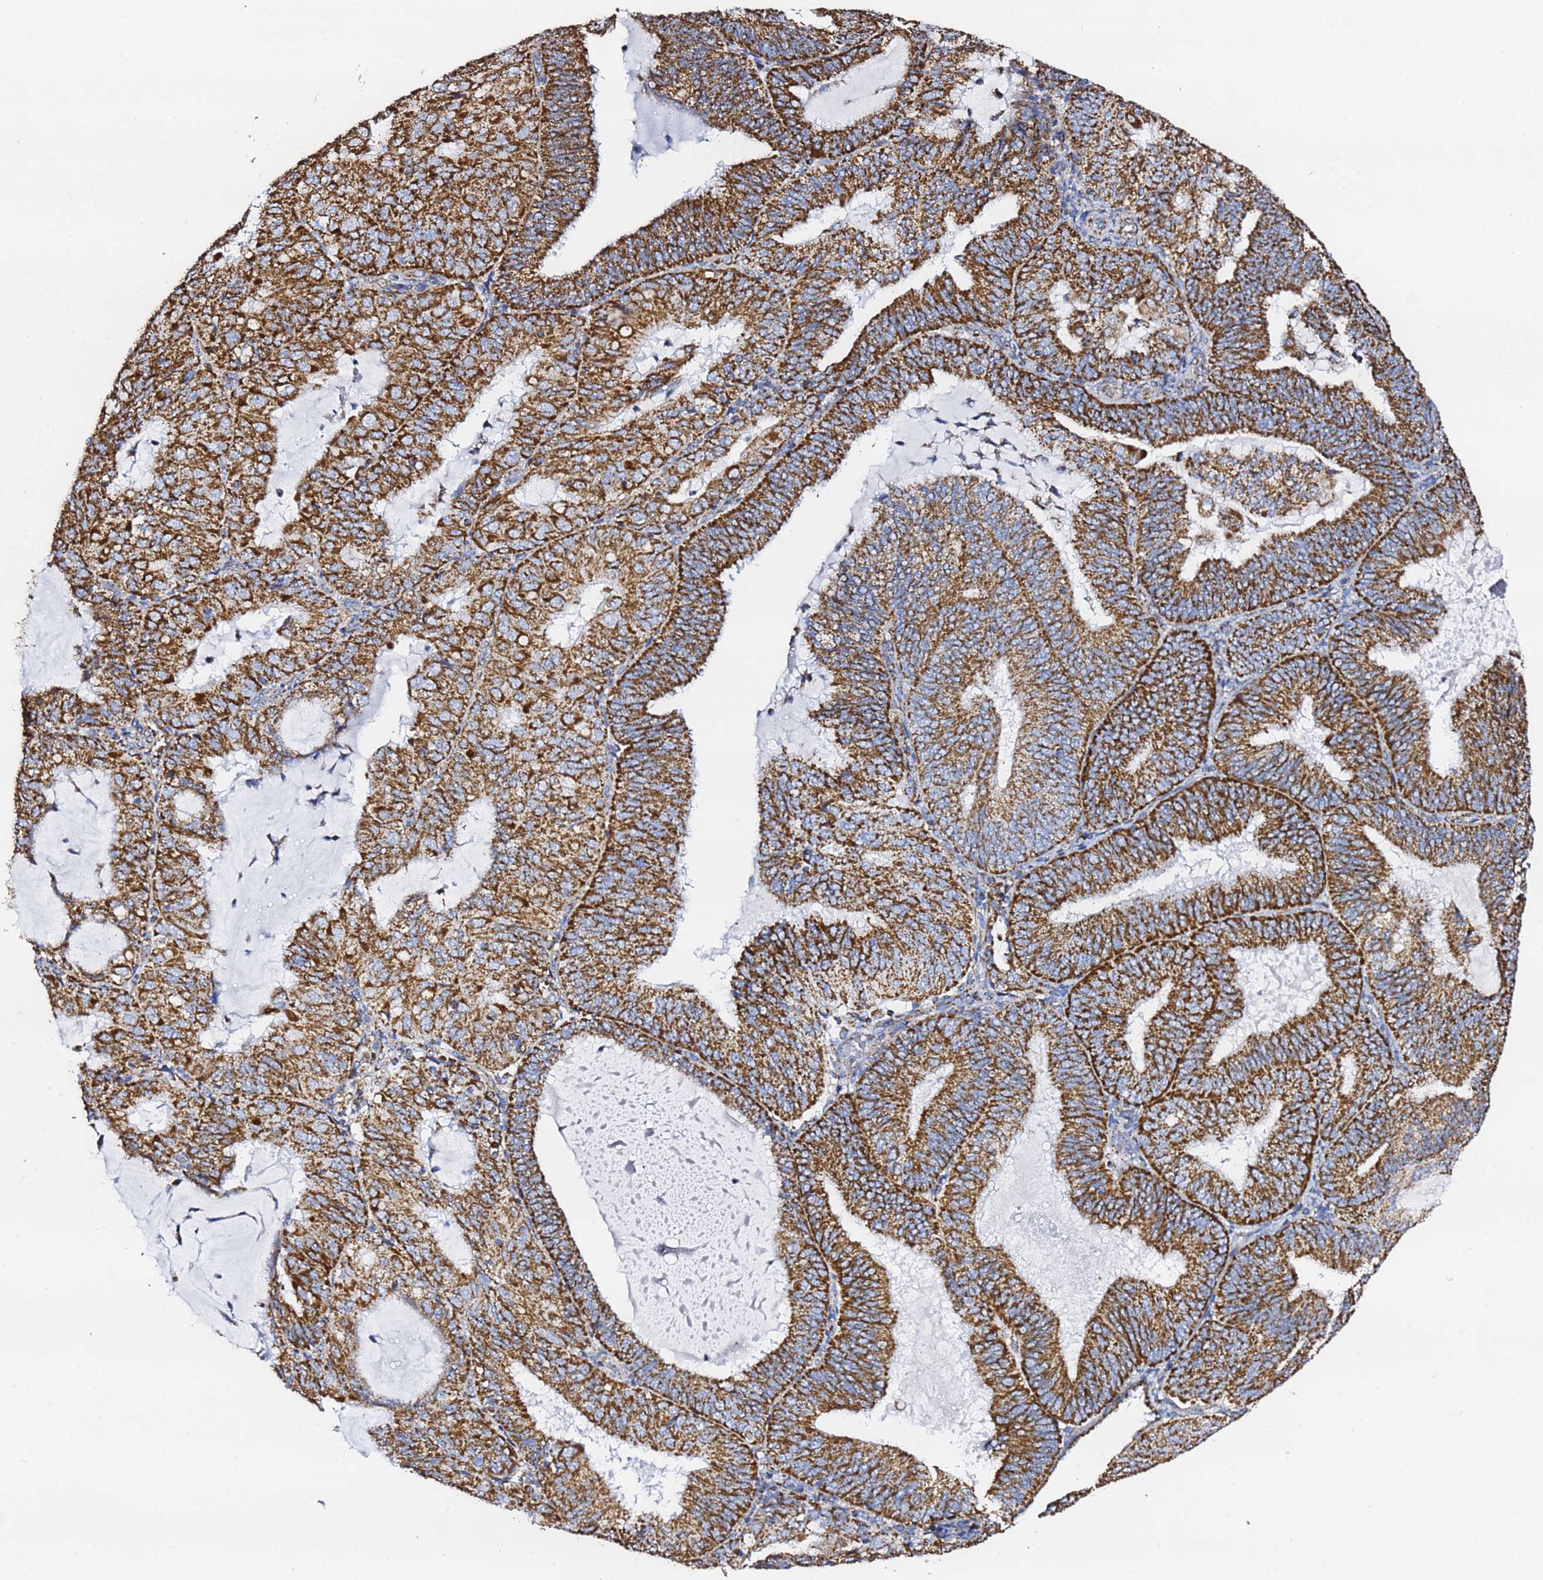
{"staining": {"intensity": "strong", "quantity": ">75%", "location": "cytoplasmic/membranous"}, "tissue": "endometrial cancer", "cell_type": "Tumor cells", "image_type": "cancer", "snomed": [{"axis": "morphology", "description": "Adenocarcinoma, NOS"}, {"axis": "topography", "description": "Endometrium"}], "caption": "The image shows staining of endometrial adenocarcinoma, revealing strong cytoplasmic/membranous protein positivity (brown color) within tumor cells.", "gene": "PHB2", "patient": {"sex": "female", "age": 81}}